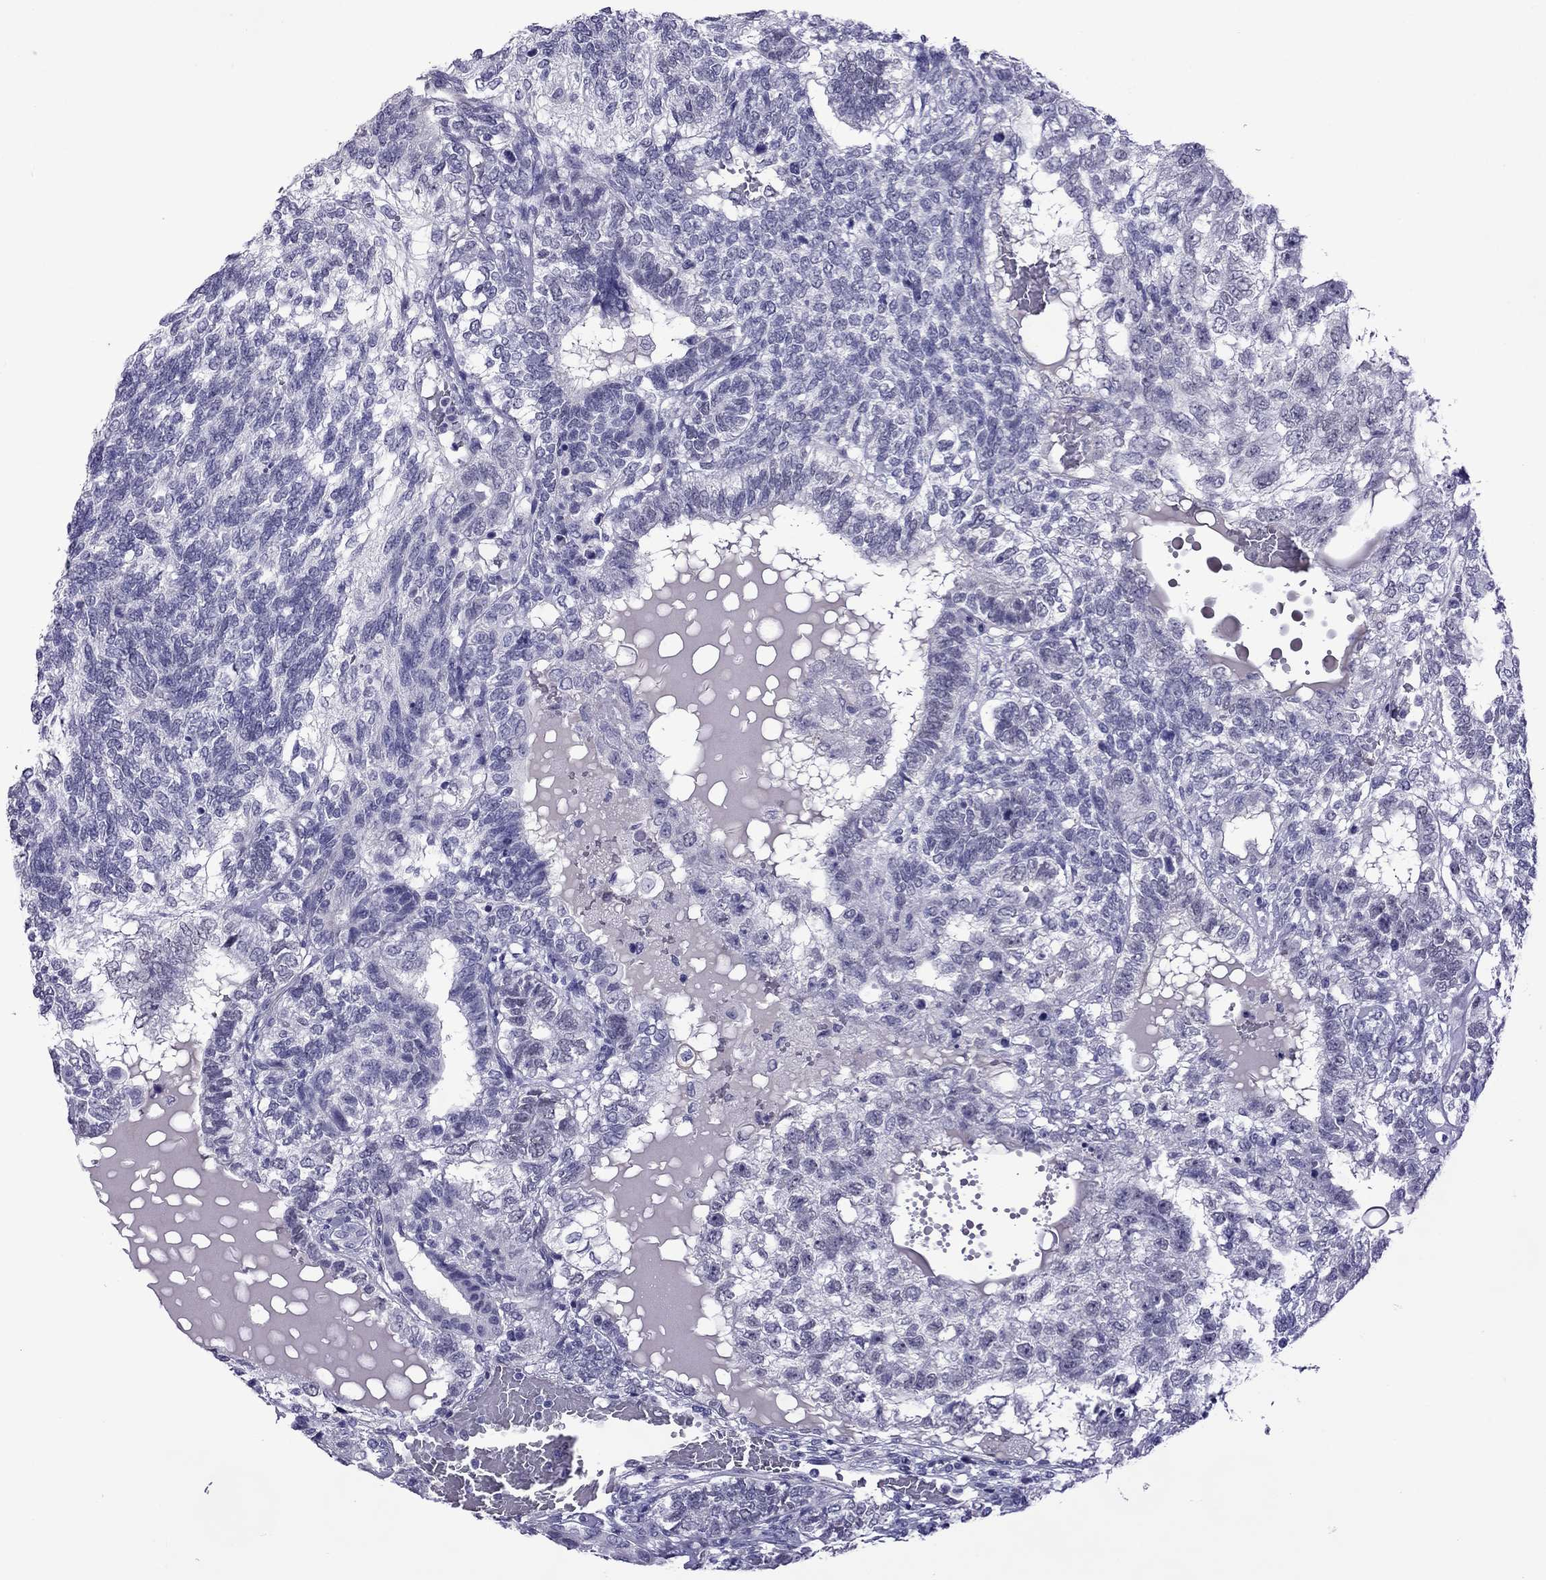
{"staining": {"intensity": "negative", "quantity": "none", "location": "none"}, "tissue": "testis cancer", "cell_type": "Tumor cells", "image_type": "cancer", "snomed": [{"axis": "morphology", "description": "Seminoma, NOS"}, {"axis": "morphology", "description": "Carcinoma, Embryonal, NOS"}, {"axis": "topography", "description": "Testis"}], "caption": "Immunohistochemistry photomicrograph of testis embryonal carcinoma stained for a protein (brown), which demonstrates no staining in tumor cells.", "gene": "CHRNA5", "patient": {"sex": "male", "age": 41}}